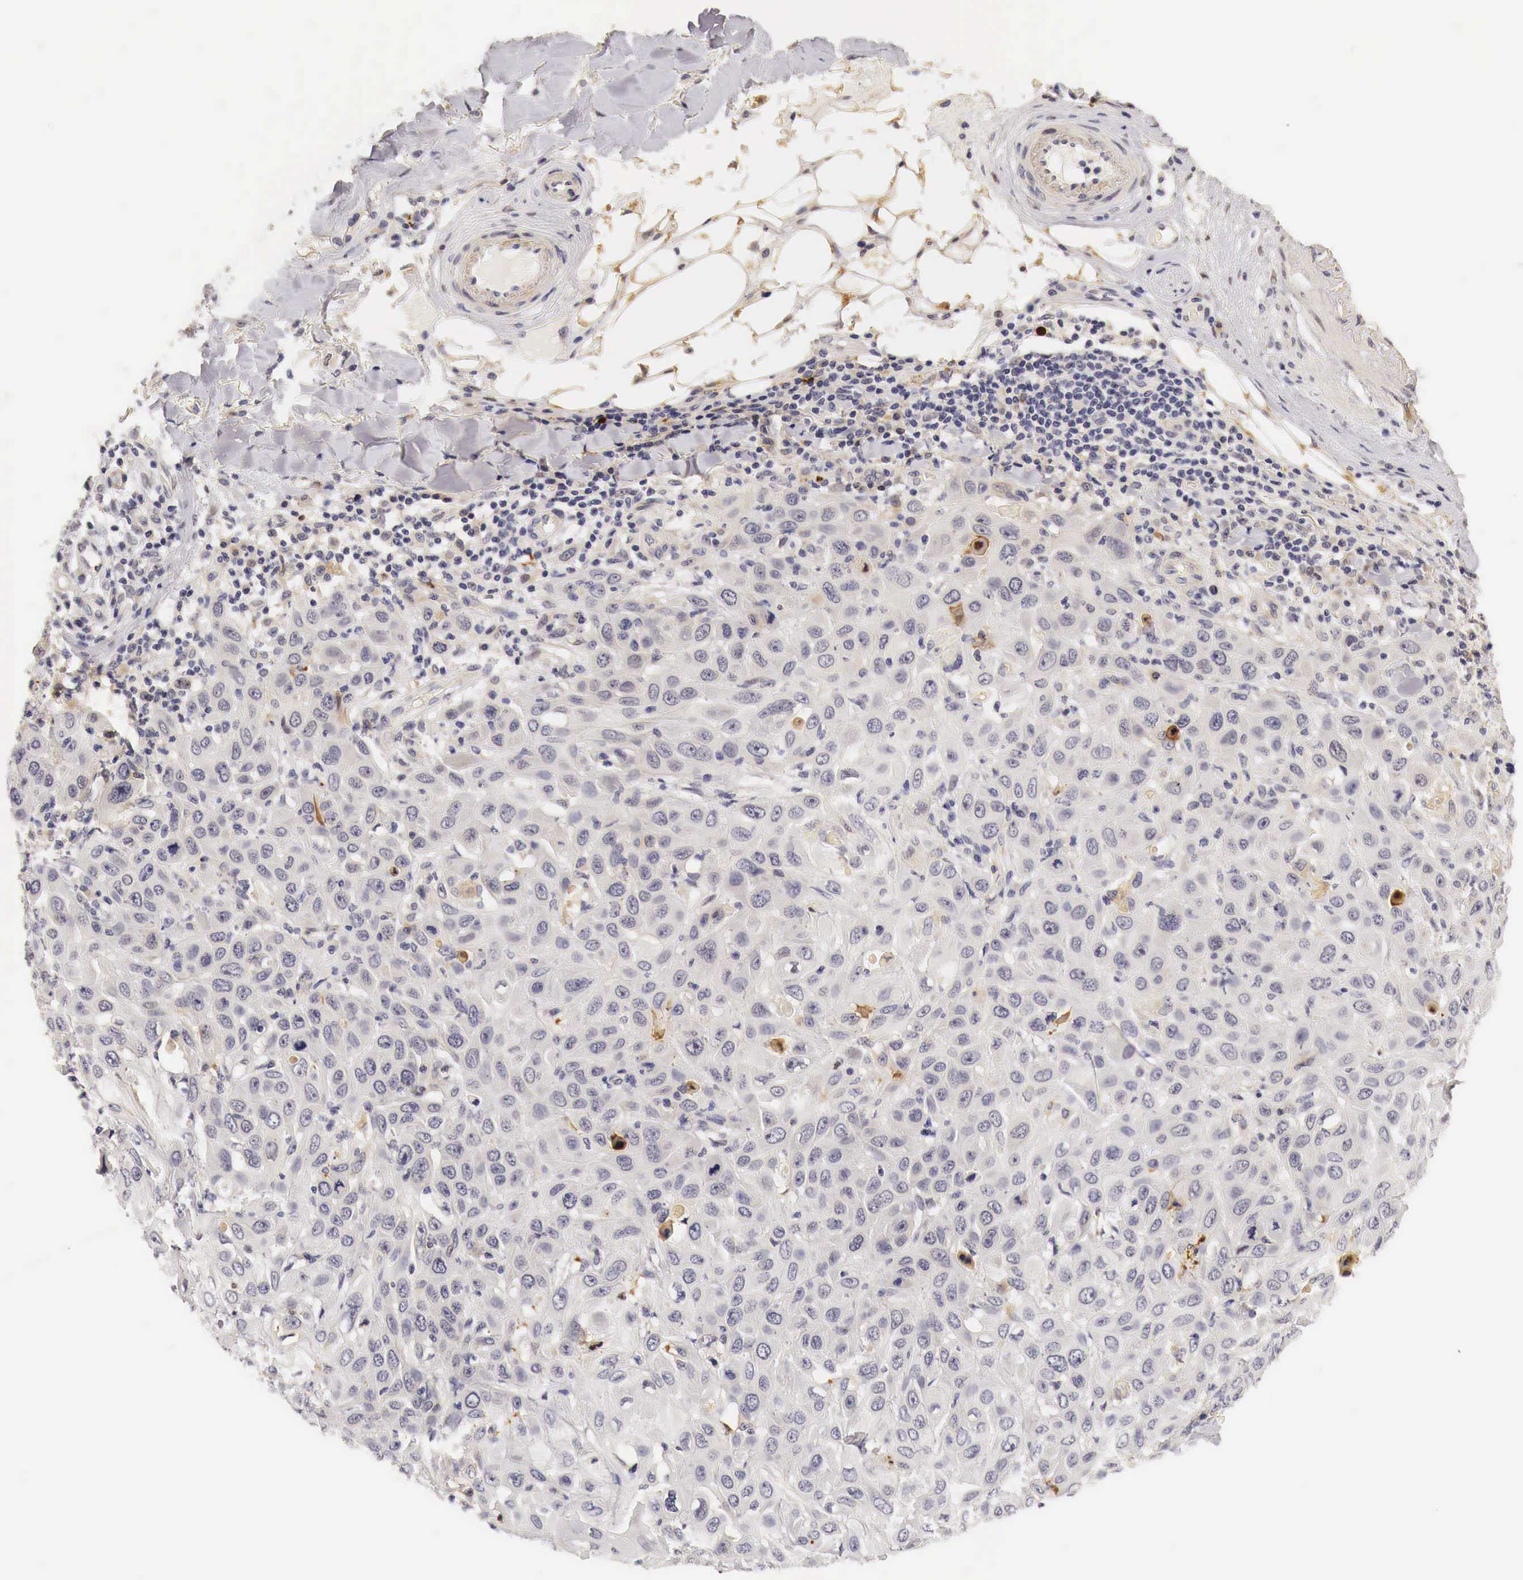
{"staining": {"intensity": "negative", "quantity": "none", "location": "none"}, "tissue": "skin cancer", "cell_type": "Tumor cells", "image_type": "cancer", "snomed": [{"axis": "morphology", "description": "Squamous cell carcinoma, NOS"}, {"axis": "topography", "description": "Skin"}], "caption": "Immunohistochemical staining of human skin cancer demonstrates no significant positivity in tumor cells.", "gene": "CASP3", "patient": {"sex": "male", "age": 84}}